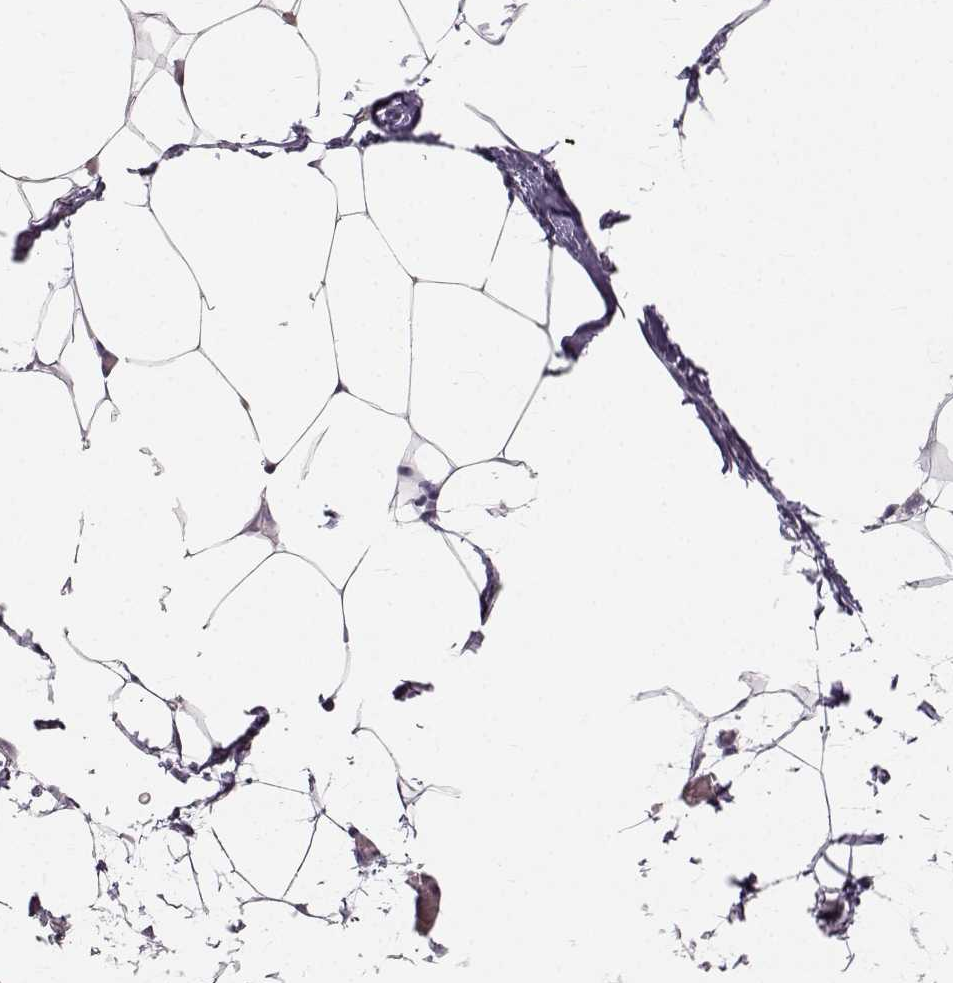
{"staining": {"intensity": "negative", "quantity": "none", "location": "none"}, "tissue": "adipose tissue", "cell_type": "Adipocytes", "image_type": "normal", "snomed": [{"axis": "morphology", "description": "Normal tissue, NOS"}, {"axis": "topography", "description": "Adipose tissue"}], "caption": "High power microscopy photomicrograph of an immunohistochemistry histopathology image of normal adipose tissue, revealing no significant staining in adipocytes.", "gene": "OIP5", "patient": {"sex": "male", "age": 57}}